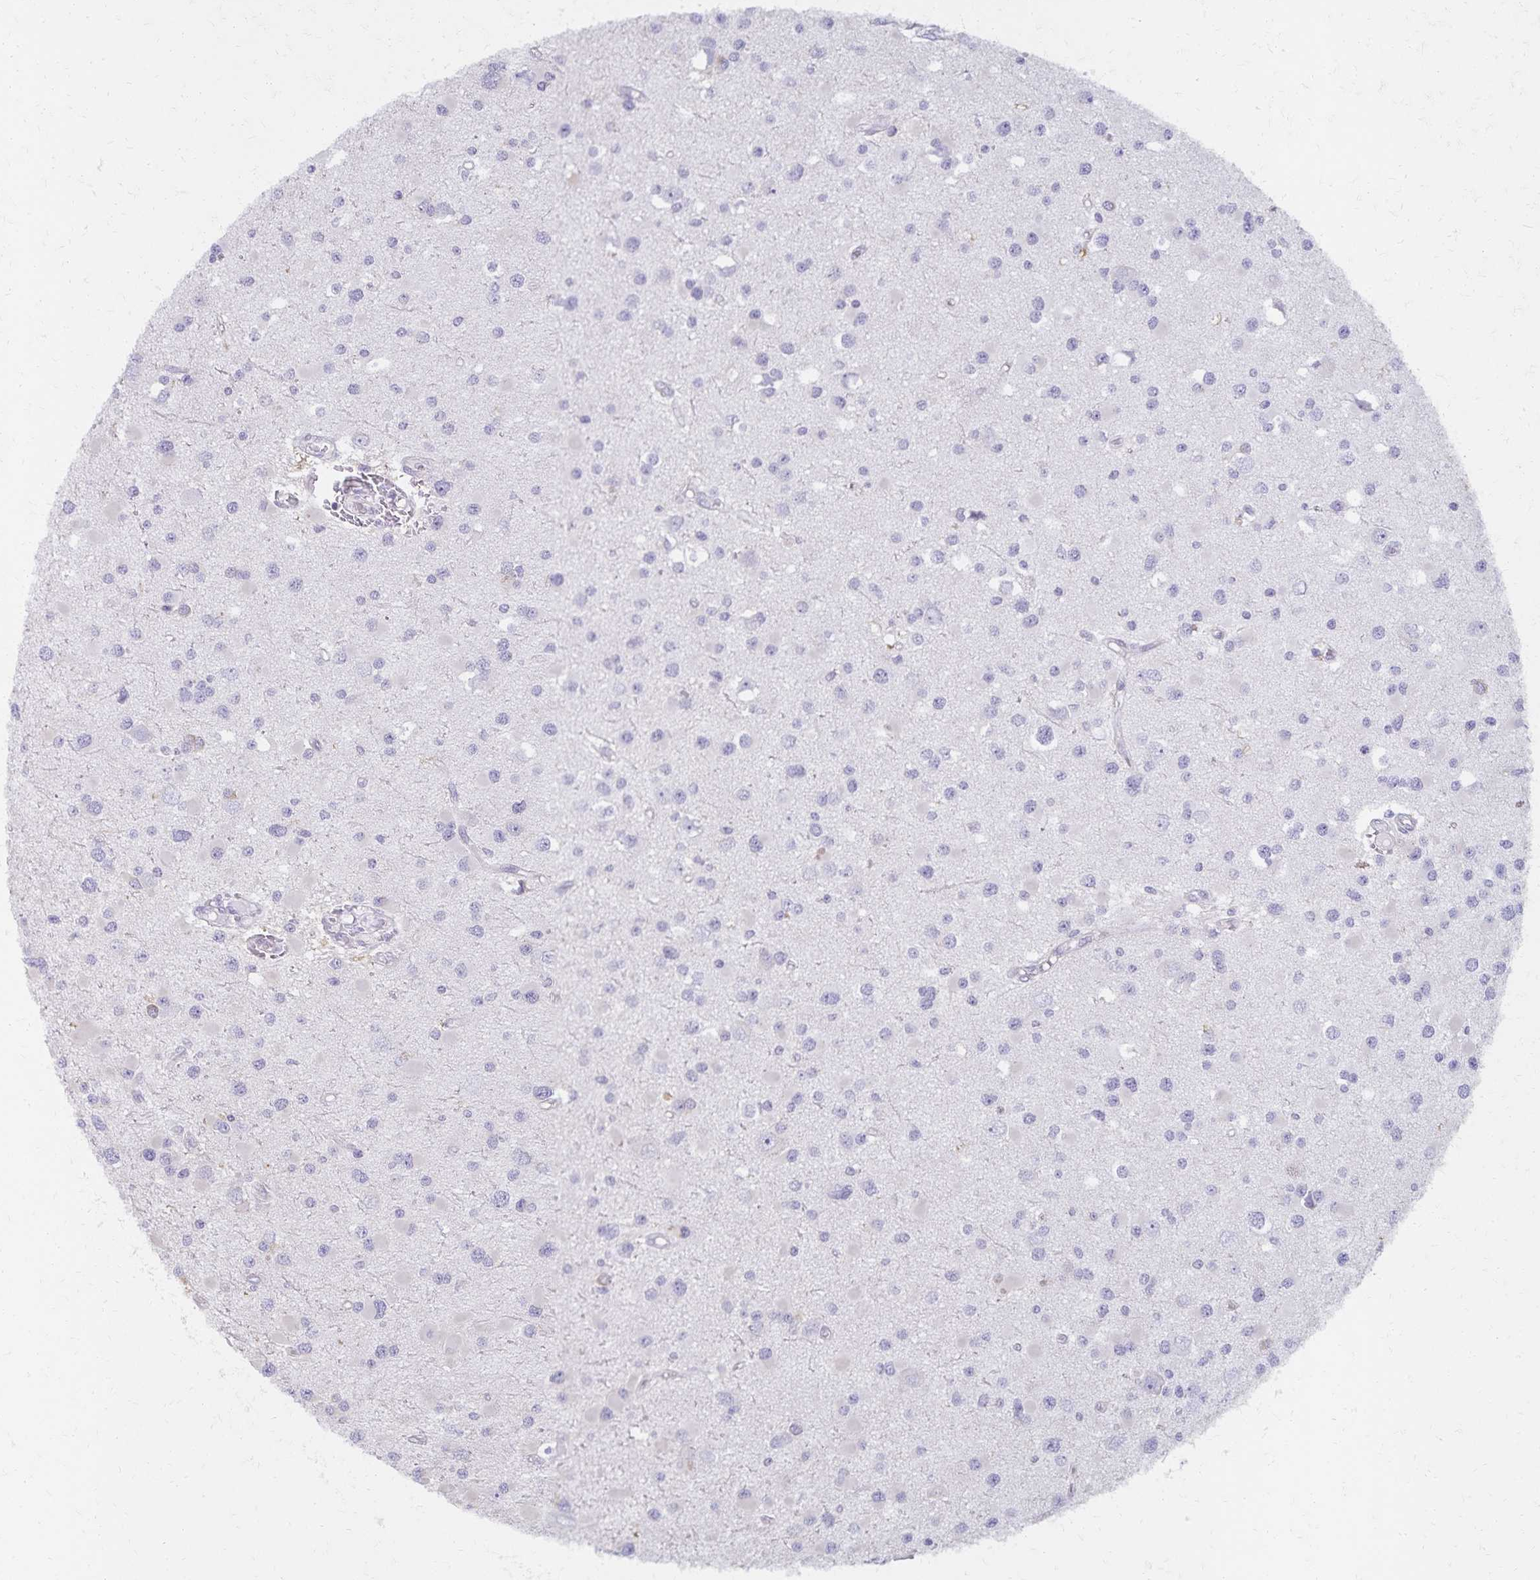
{"staining": {"intensity": "negative", "quantity": "none", "location": "none"}, "tissue": "glioma", "cell_type": "Tumor cells", "image_type": "cancer", "snomed": [{"axis": "morphology", "description": "Glioma, malignant, High grade"}, {"axis": "topography", "description": "Brain"}], "caption": "Immunohistochemistry photomicrograph of neoplastic tissue: human glioma stained with DAB (3,3'-diaminobenzidine) demonstrates no significant protein staining in tumor cells.", "gene": "KISS1", "patient": {"sex": "male", "age": 54}}